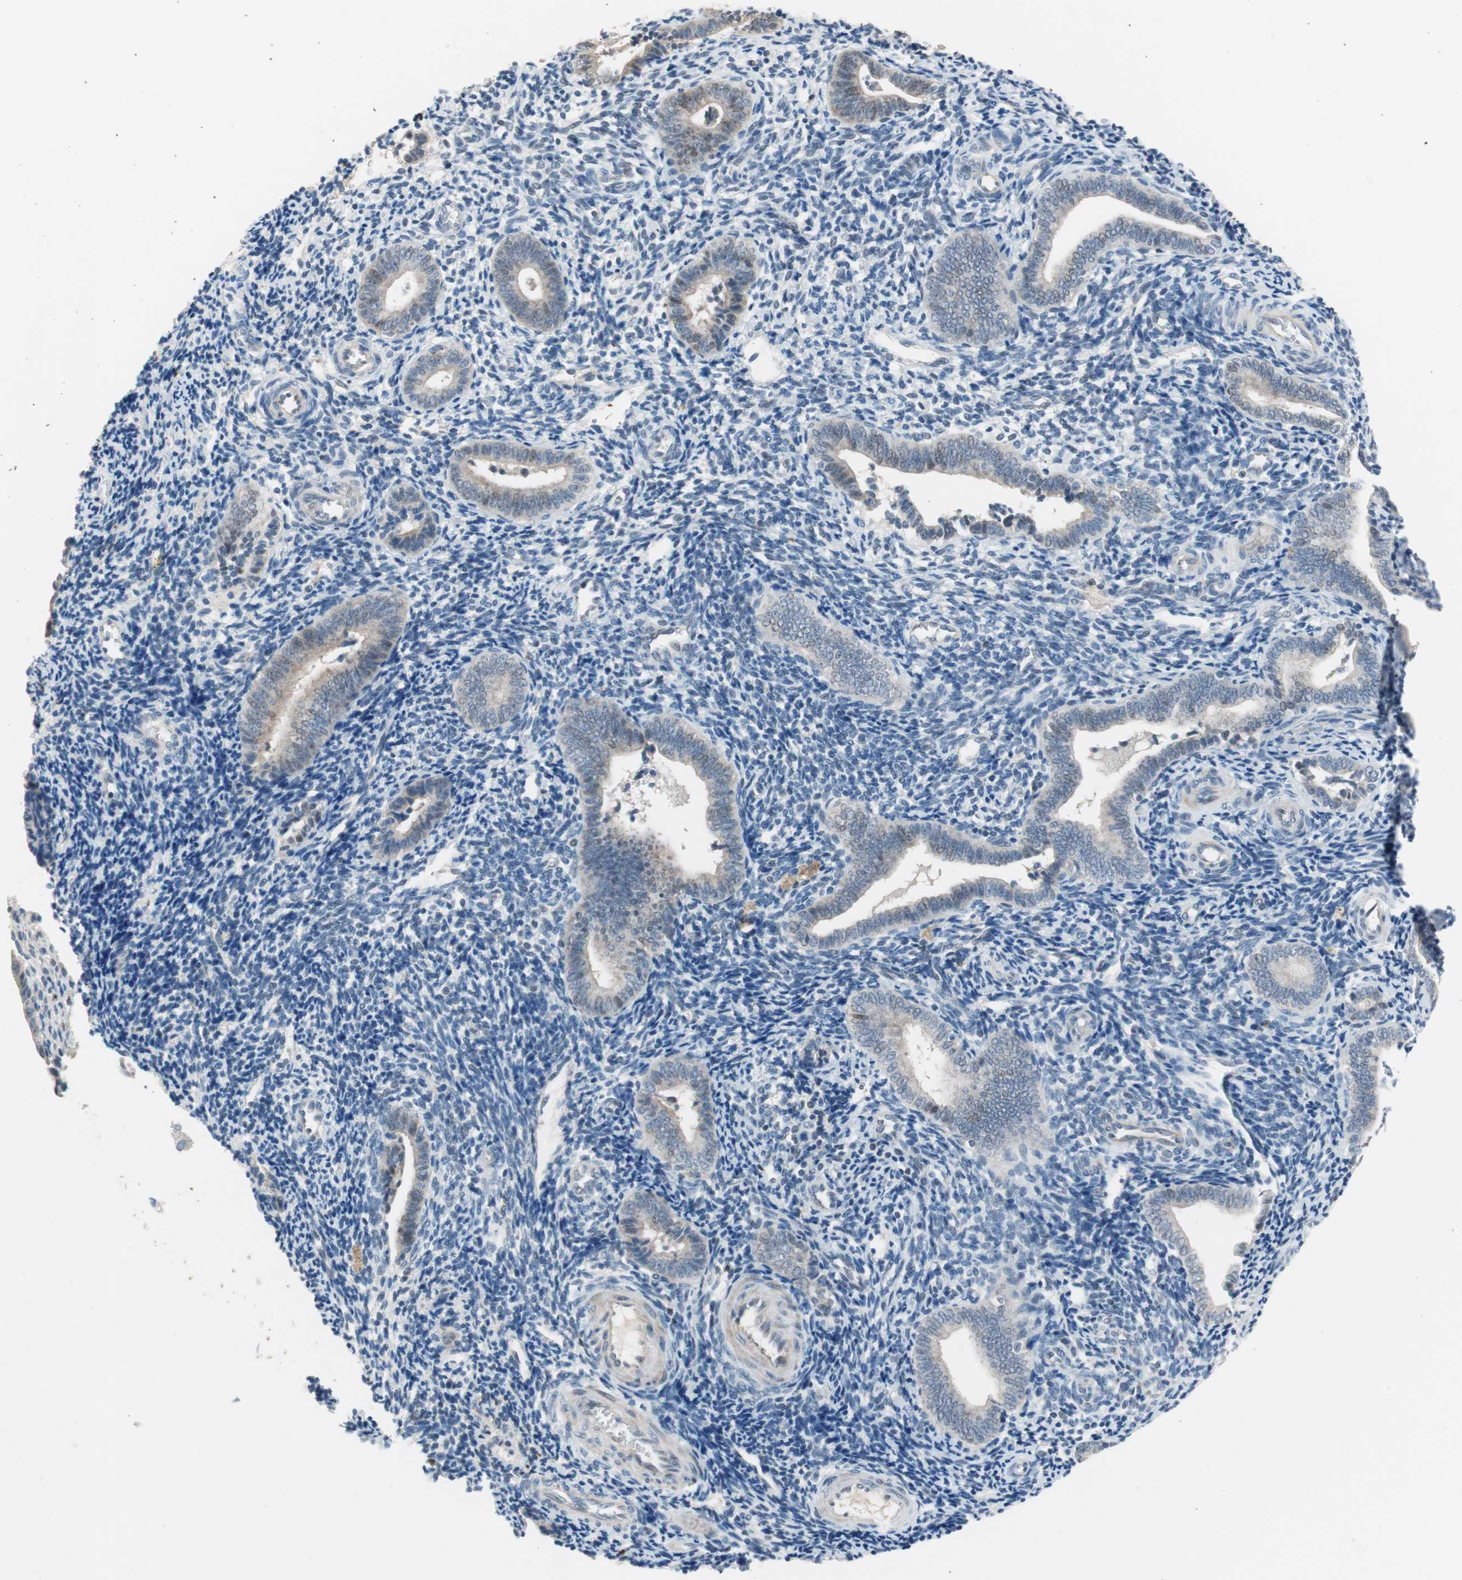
{"staining": {"intensity": "negative", "quantity": "none", "location": "none"}, "tissue": "endometrium", "cell_type": "Cells in endometrial stroma", "image_type": "normal", "snomed": [{"axis": "morphology", "description": "Normal tissue, NOS"}, {"axis": "topography", "description": "Uterus"}, {"axis": "topography", "description": "Endometrium"}], "caption": "This is an IHC image of benign human endometrium. There is no staining in cells in endometrial stroma.", "gene": "PDZK1", "patient": {"sex": "female", "age": 33}}